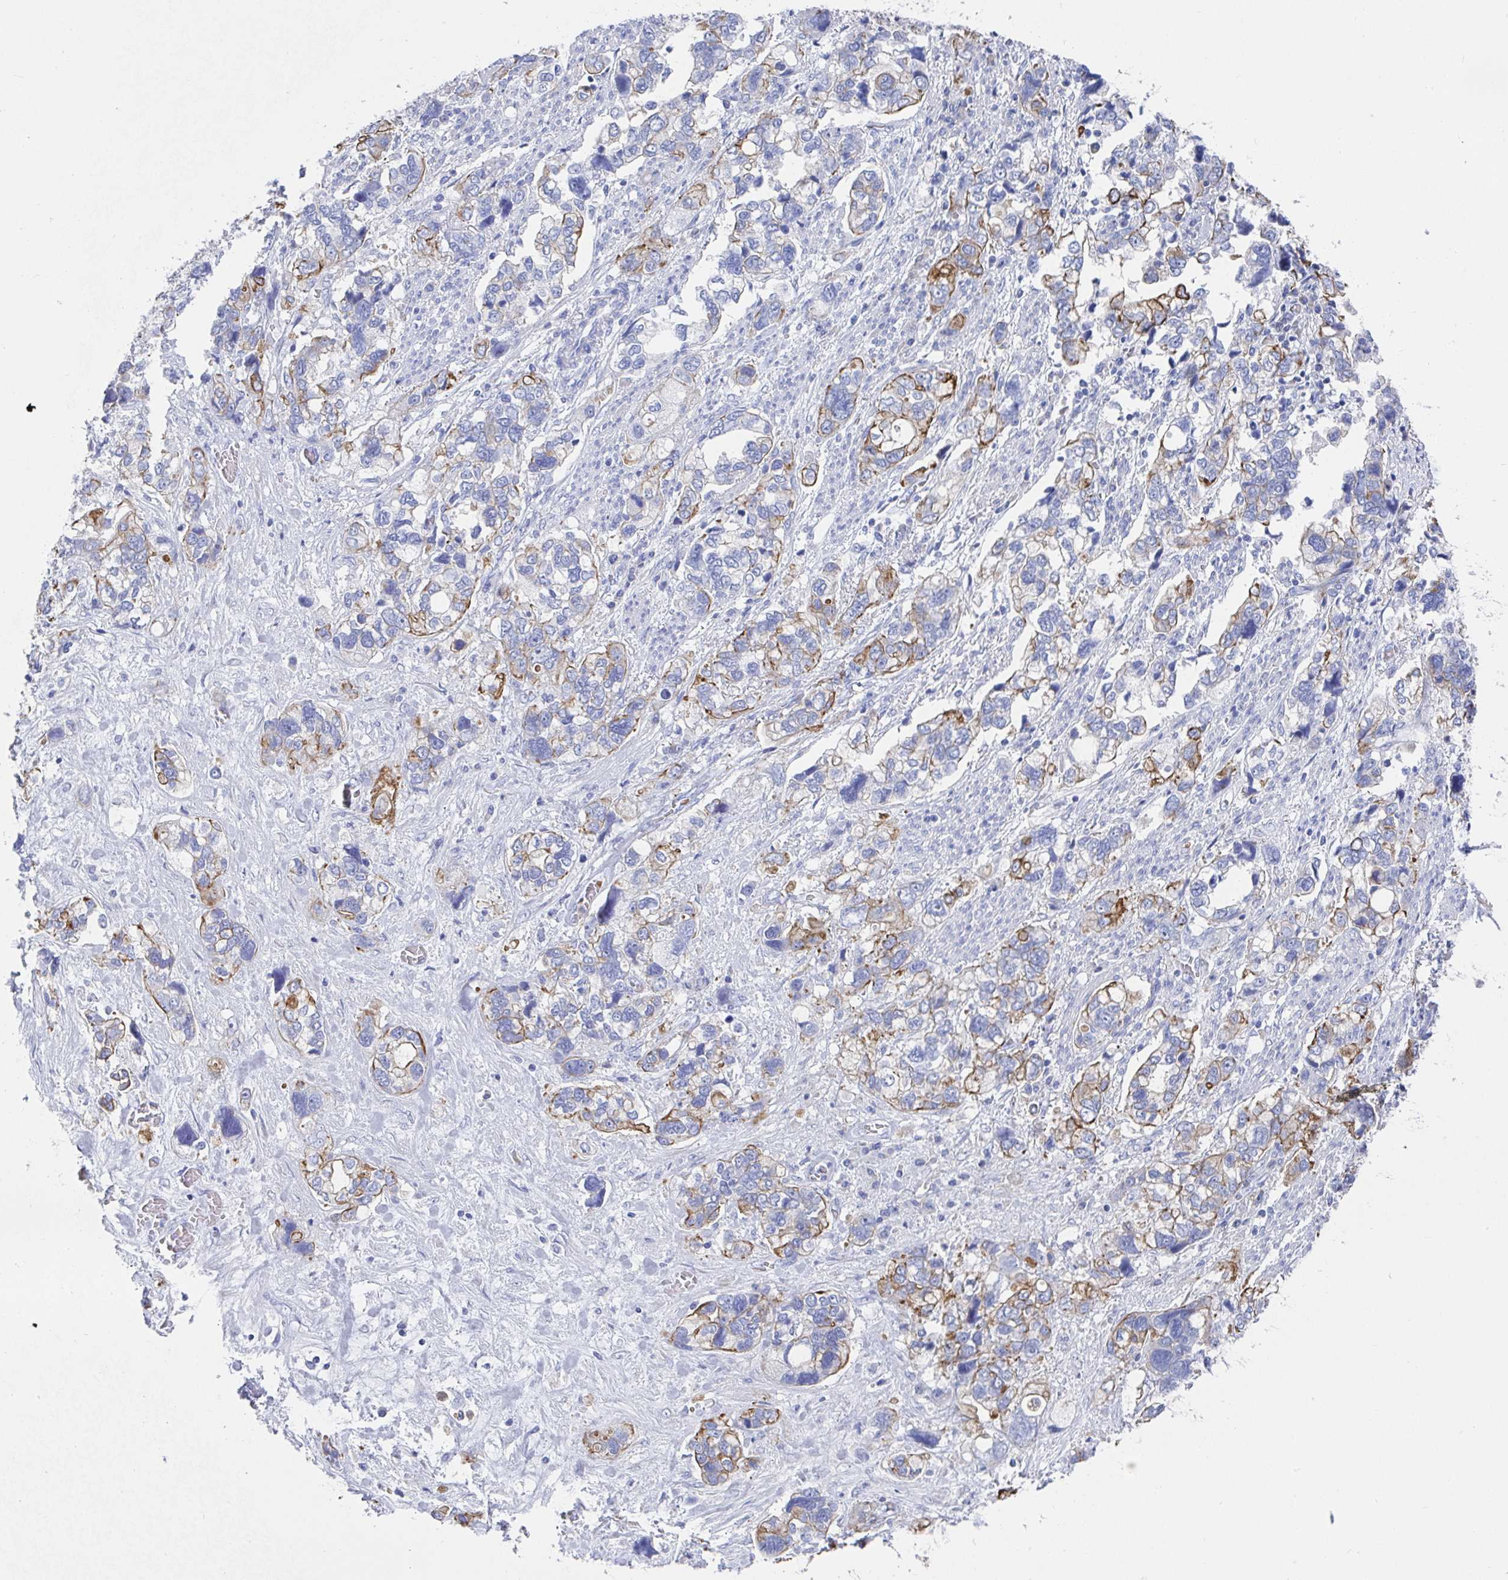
{"staining": {"intensity": "moderate", "quantity": "25%-75%", "location": "cytoplasmic/membranous"}, "tissue": "stomach cancer", "cell_type": "Tumor cells", "image_type": "cancer", "snomed": [{"axis": "morphology", "description": "Adenocarcinoma, NOS"}, {"axis": "topography", "description": "Stomach, upper"}], "caption": "Tumor cells demonstrate medium levels of moderate cytoplasmic/membranous positivity in approximately 25%-75% of cells in human stomach cancer (adenocarcinoma). (DAB IHC with brightfield microscopy, high magnification).", "gene": "CLDN8", "patient": {"sex": "female", "age": 81}}